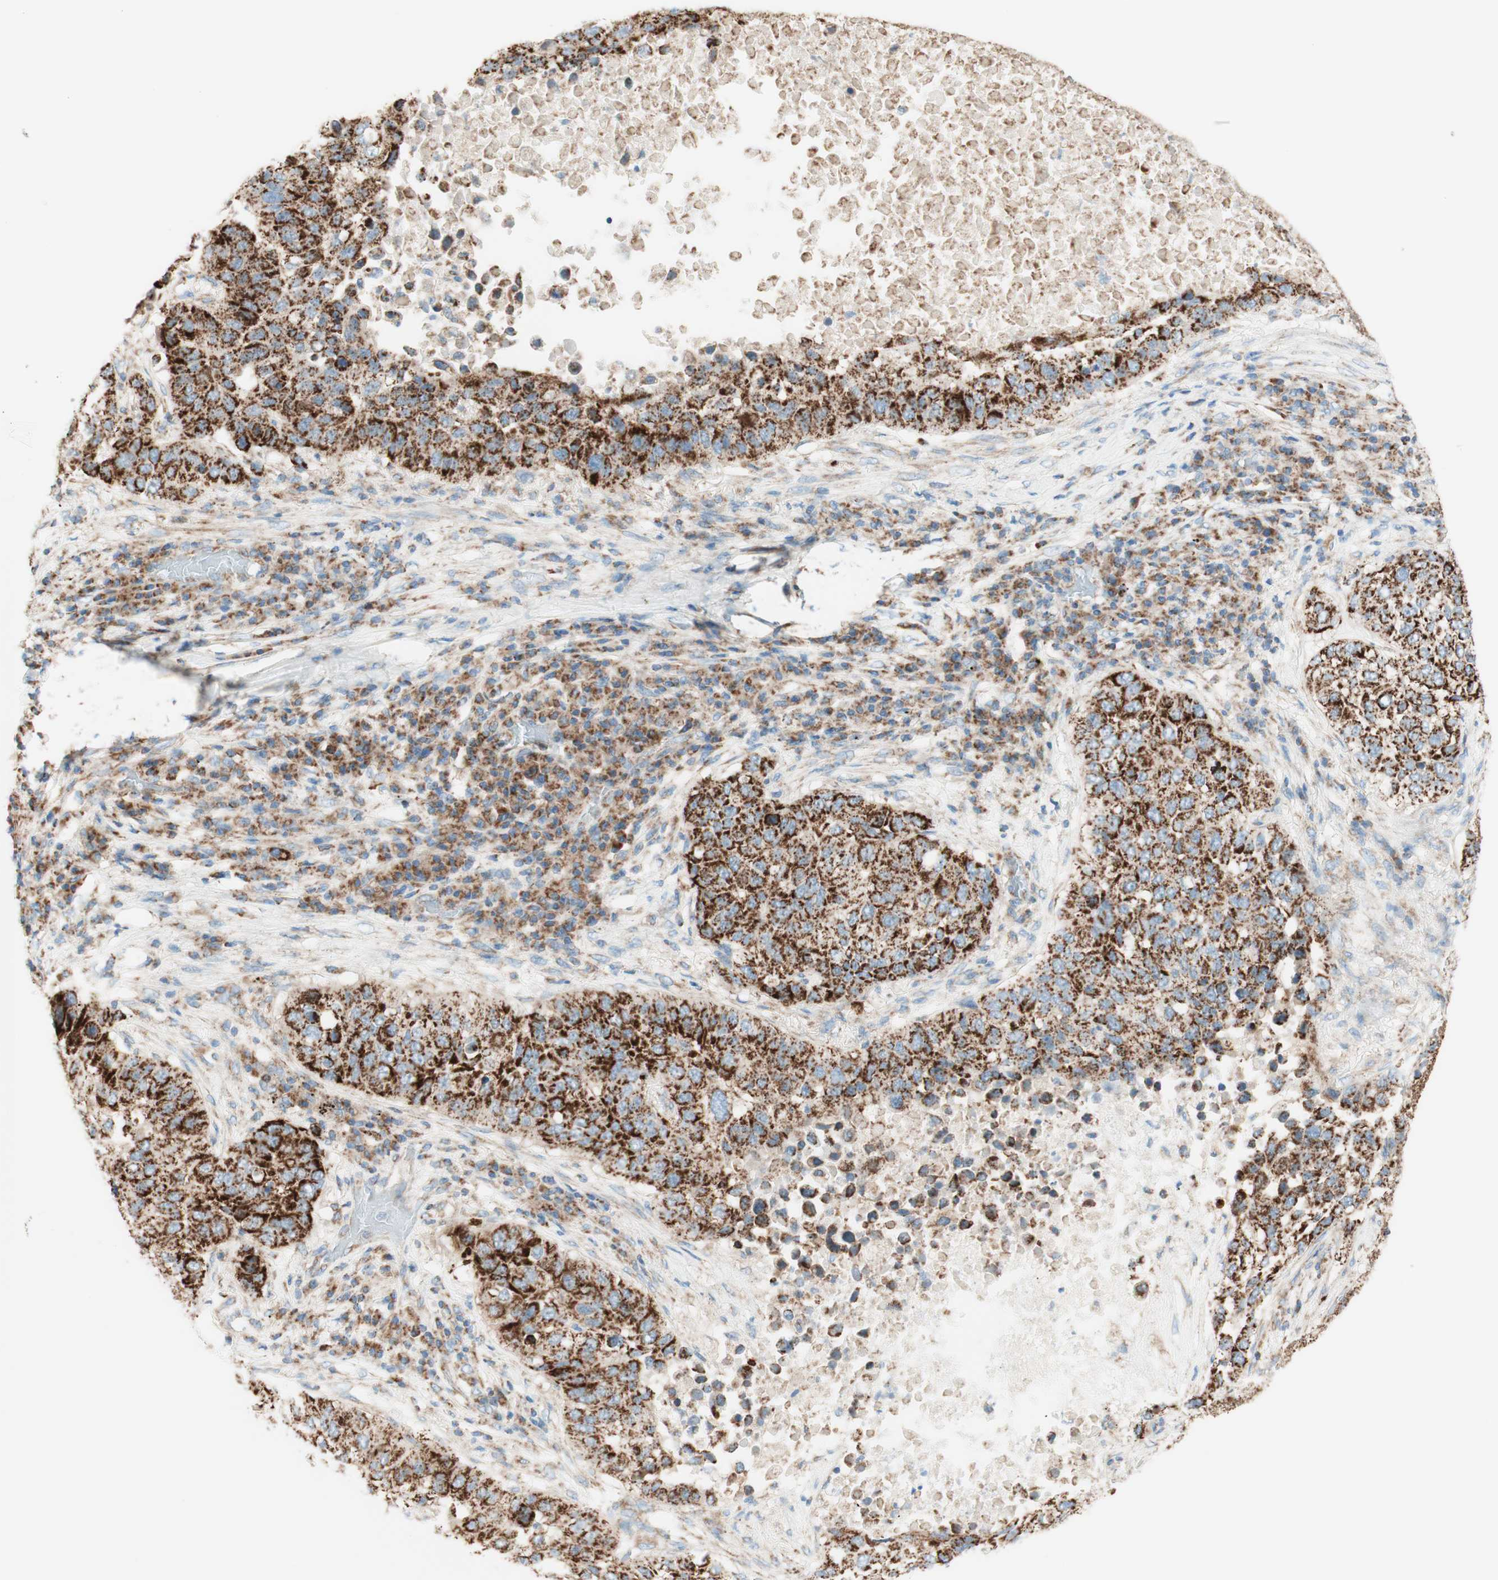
{"staining": {"intensity": "strong", "quantity": ">75%", "location": "cytoplasmic/membranous"}, "tissue": "lung cancer", "cell_type": "Tumor cells", "image_type": "cancer", "snomed": [{"axis": "morphology", "description": "Squamous cell carcinoma, NOS"}, {"axis": "topography", "description": "Lung"}], "caption": "IHC (DAB) staining of lung squamous cell carcinoma displays strong cytoplasmic/membranous protein staining in about >75% of tumor cells.", "gene": "TOMM20", "patient": {"sex": "male", "age": 57}}